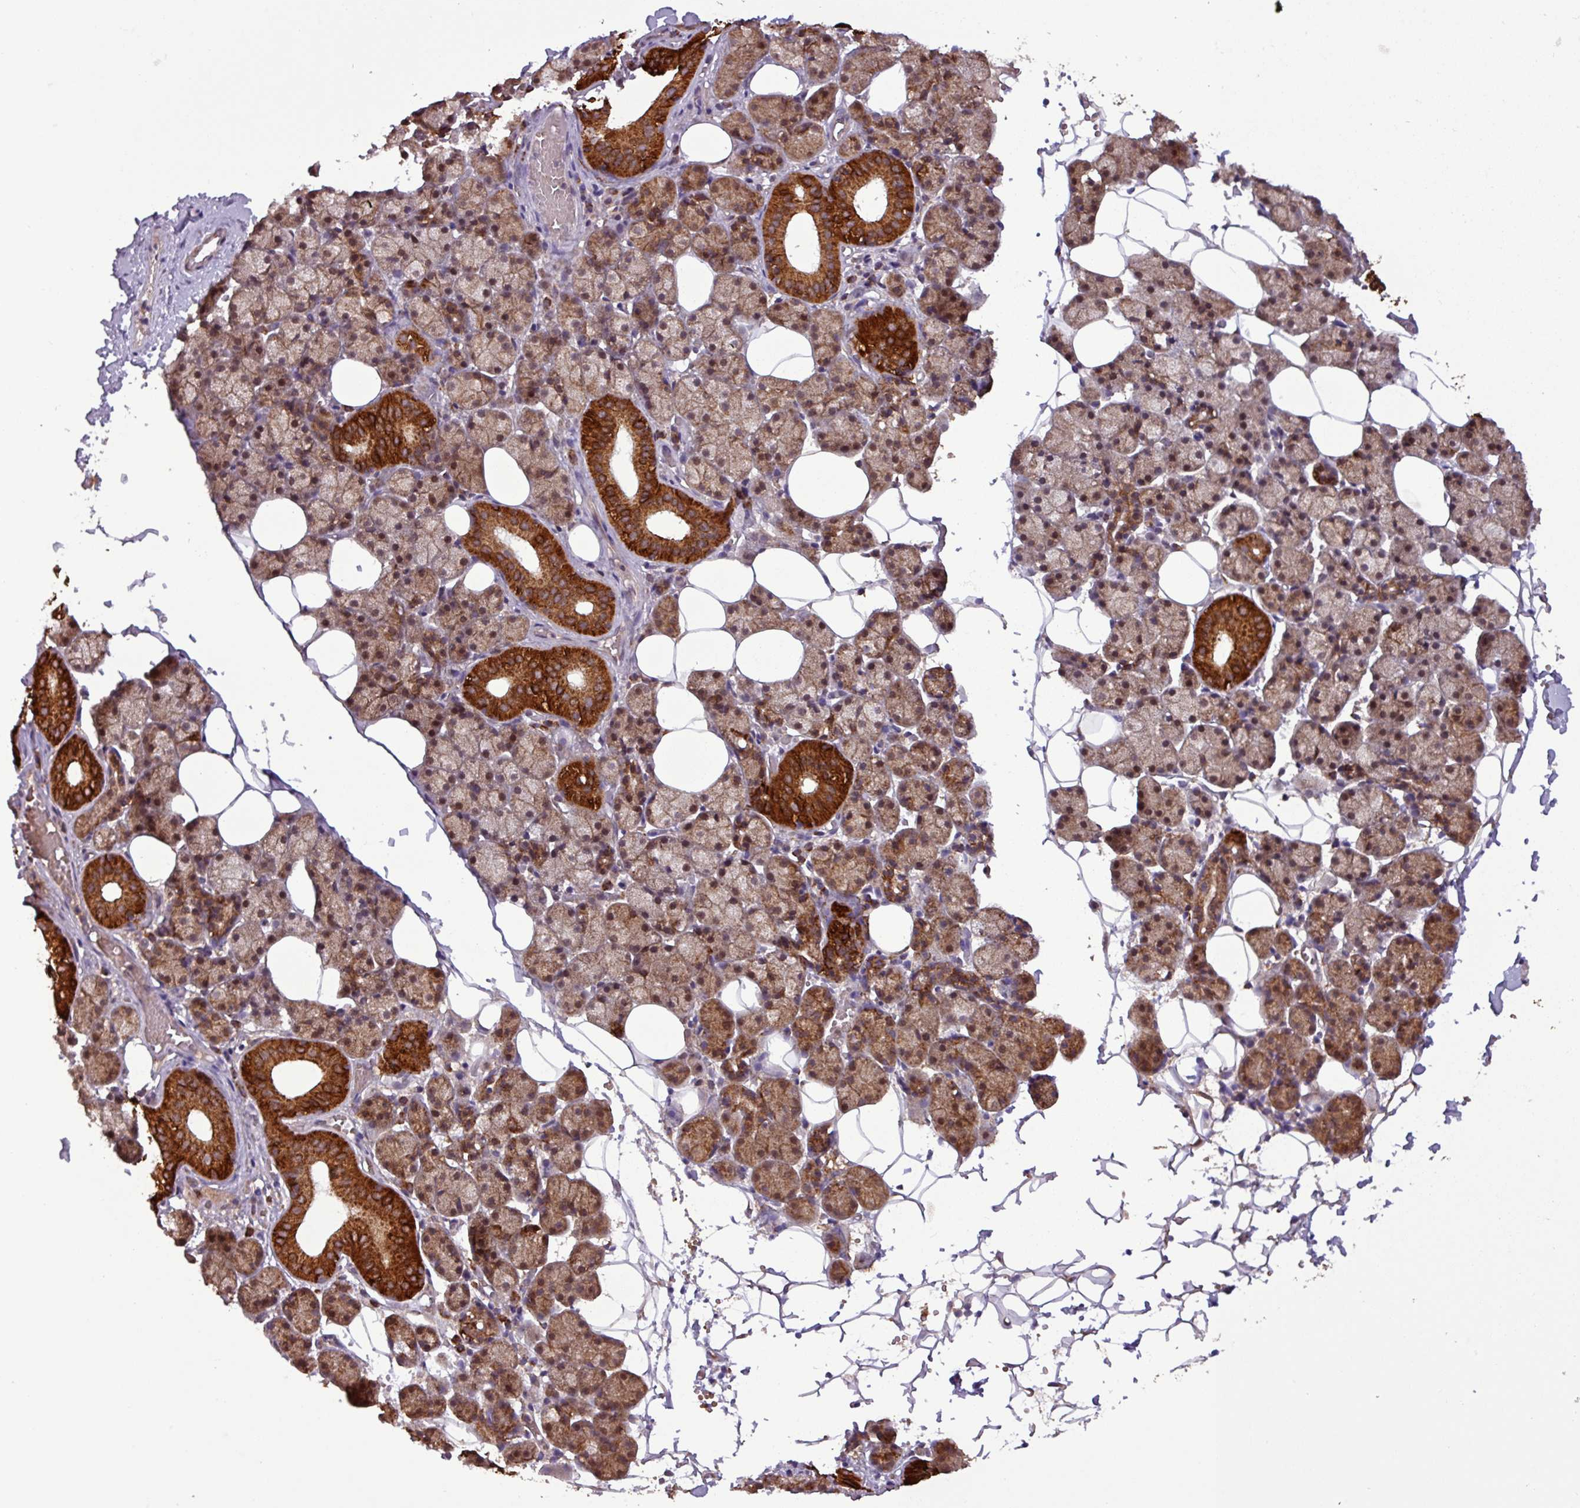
{"staining": {"intensity": "strong", "quantity": ">75%", "location": "cytoplasmic/membranous"}, "tissue": "salivary gland", "cell_type": "Glandular cells", "image_type": "normal", "snomed": [{"axis": "morphology", "description": "Normal tissue, NOS"}, {"axis": "topography", "description": "Salivary gland"}], "caption": "Immunohistochemistry staining of benign salivary gland, which exhibits high levels of strong cytoplasmic/membranous staining in about >75% of glandular cells indicating strong cytoplasmic/membranous protein expression. The staining was performed using DAB (3,3'-diaminobenzidine) (brown) for protein detection and nuclei were counterstained in hematoxylin (blue).", "gene": "MCTP2", "patient": {"sex": "female", "age": 33}}